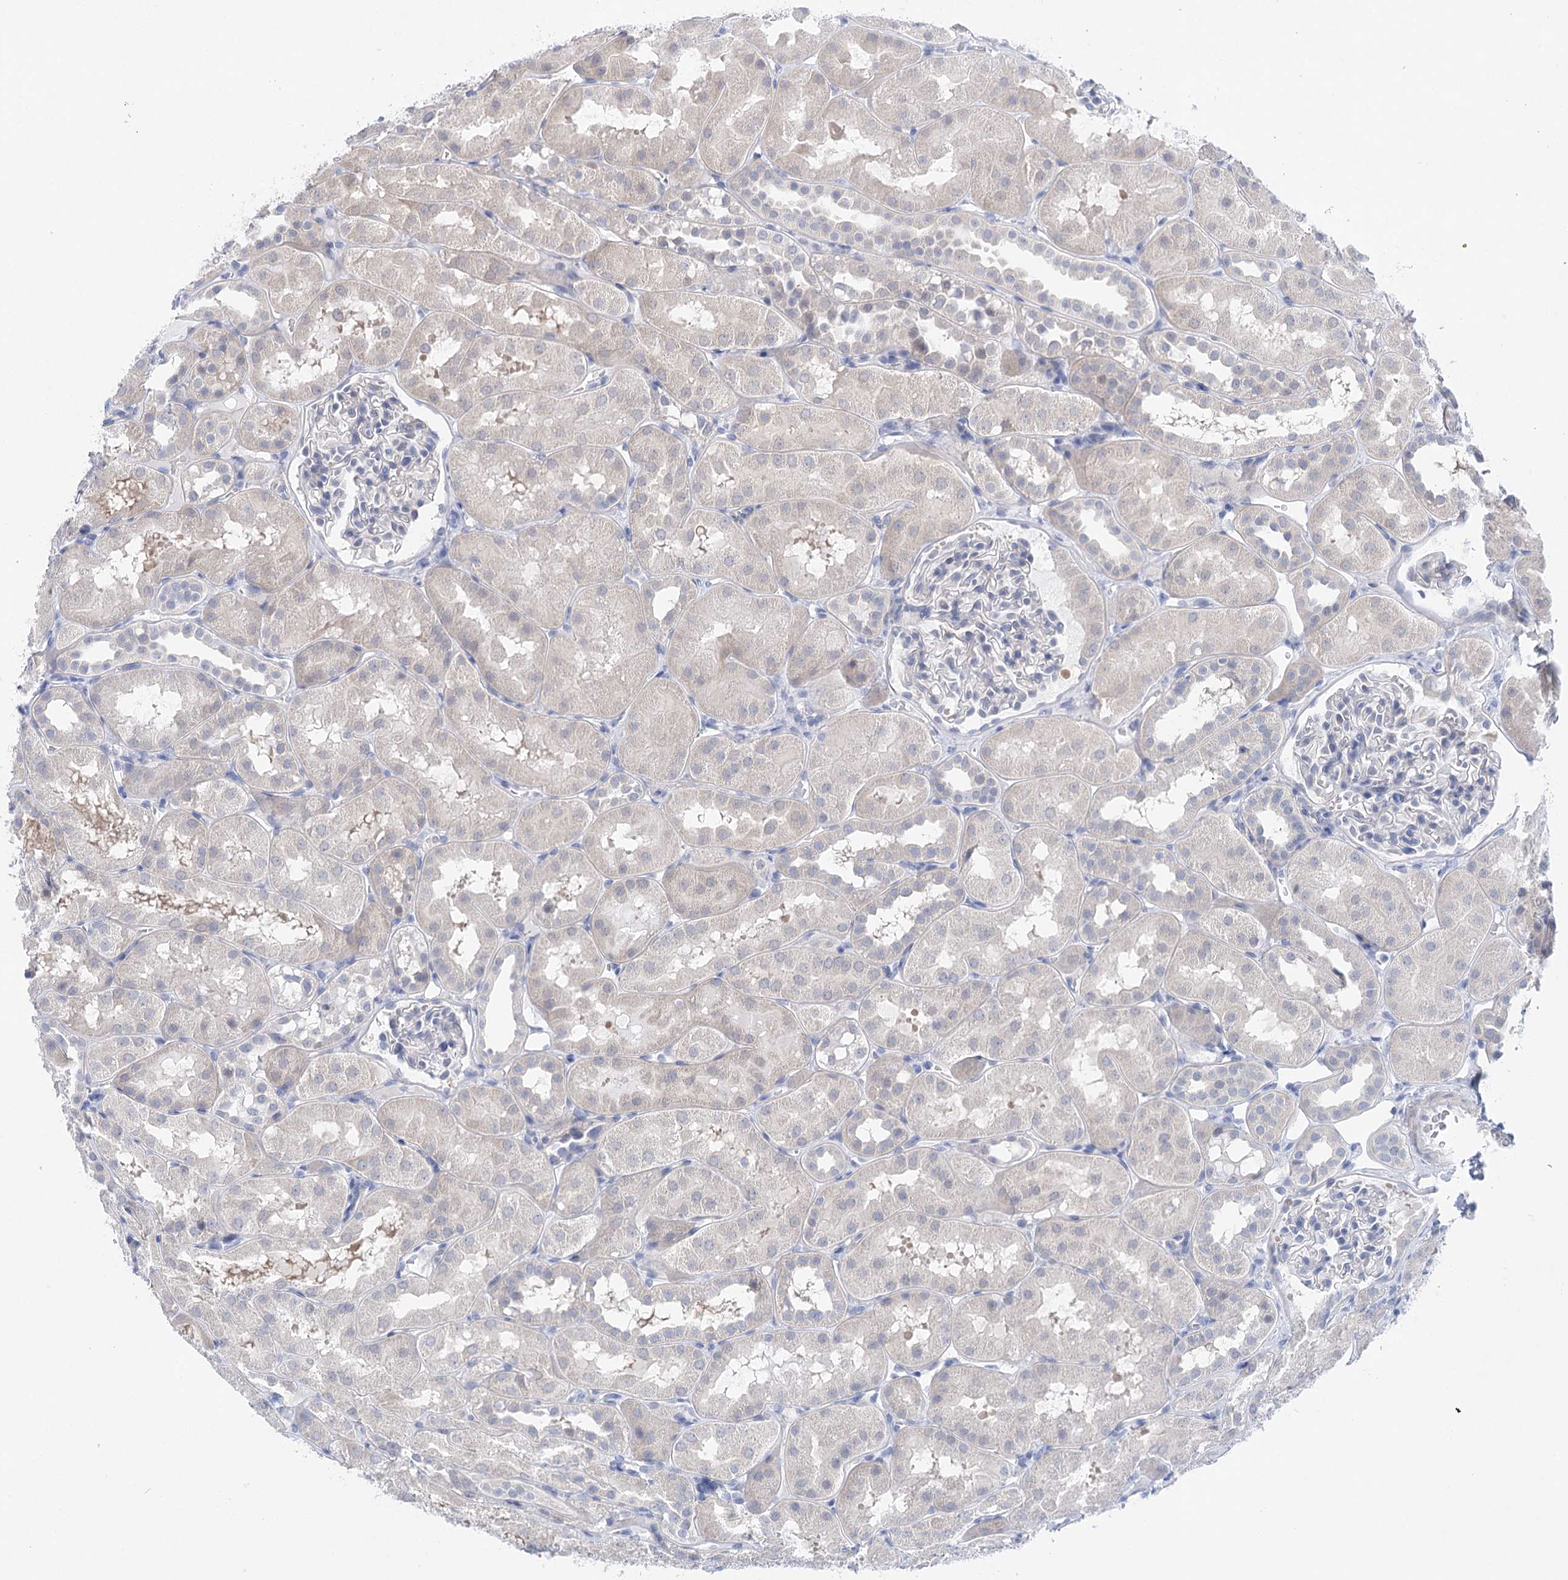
{"staining": {"intensity": "negative", "quantity": "none", "location": "none"}, "tissue": "kidney", "cell_type": "Cells in glomeruli", "image_type": "normal", "snomed": [{"axis": "morphology", "description": "Normal tissue, NOS"}, {"axis": "topography", "description": "Kidney"}, {"axis": "topography", "description": "Urinary bladder"}], "caption": "Cells in glomeruli are negative for brown protein staining in benign kidney. Nuclei are stained in blue.", "gene": "LALBA", "patient": {"sex": "male", "age": 16}}